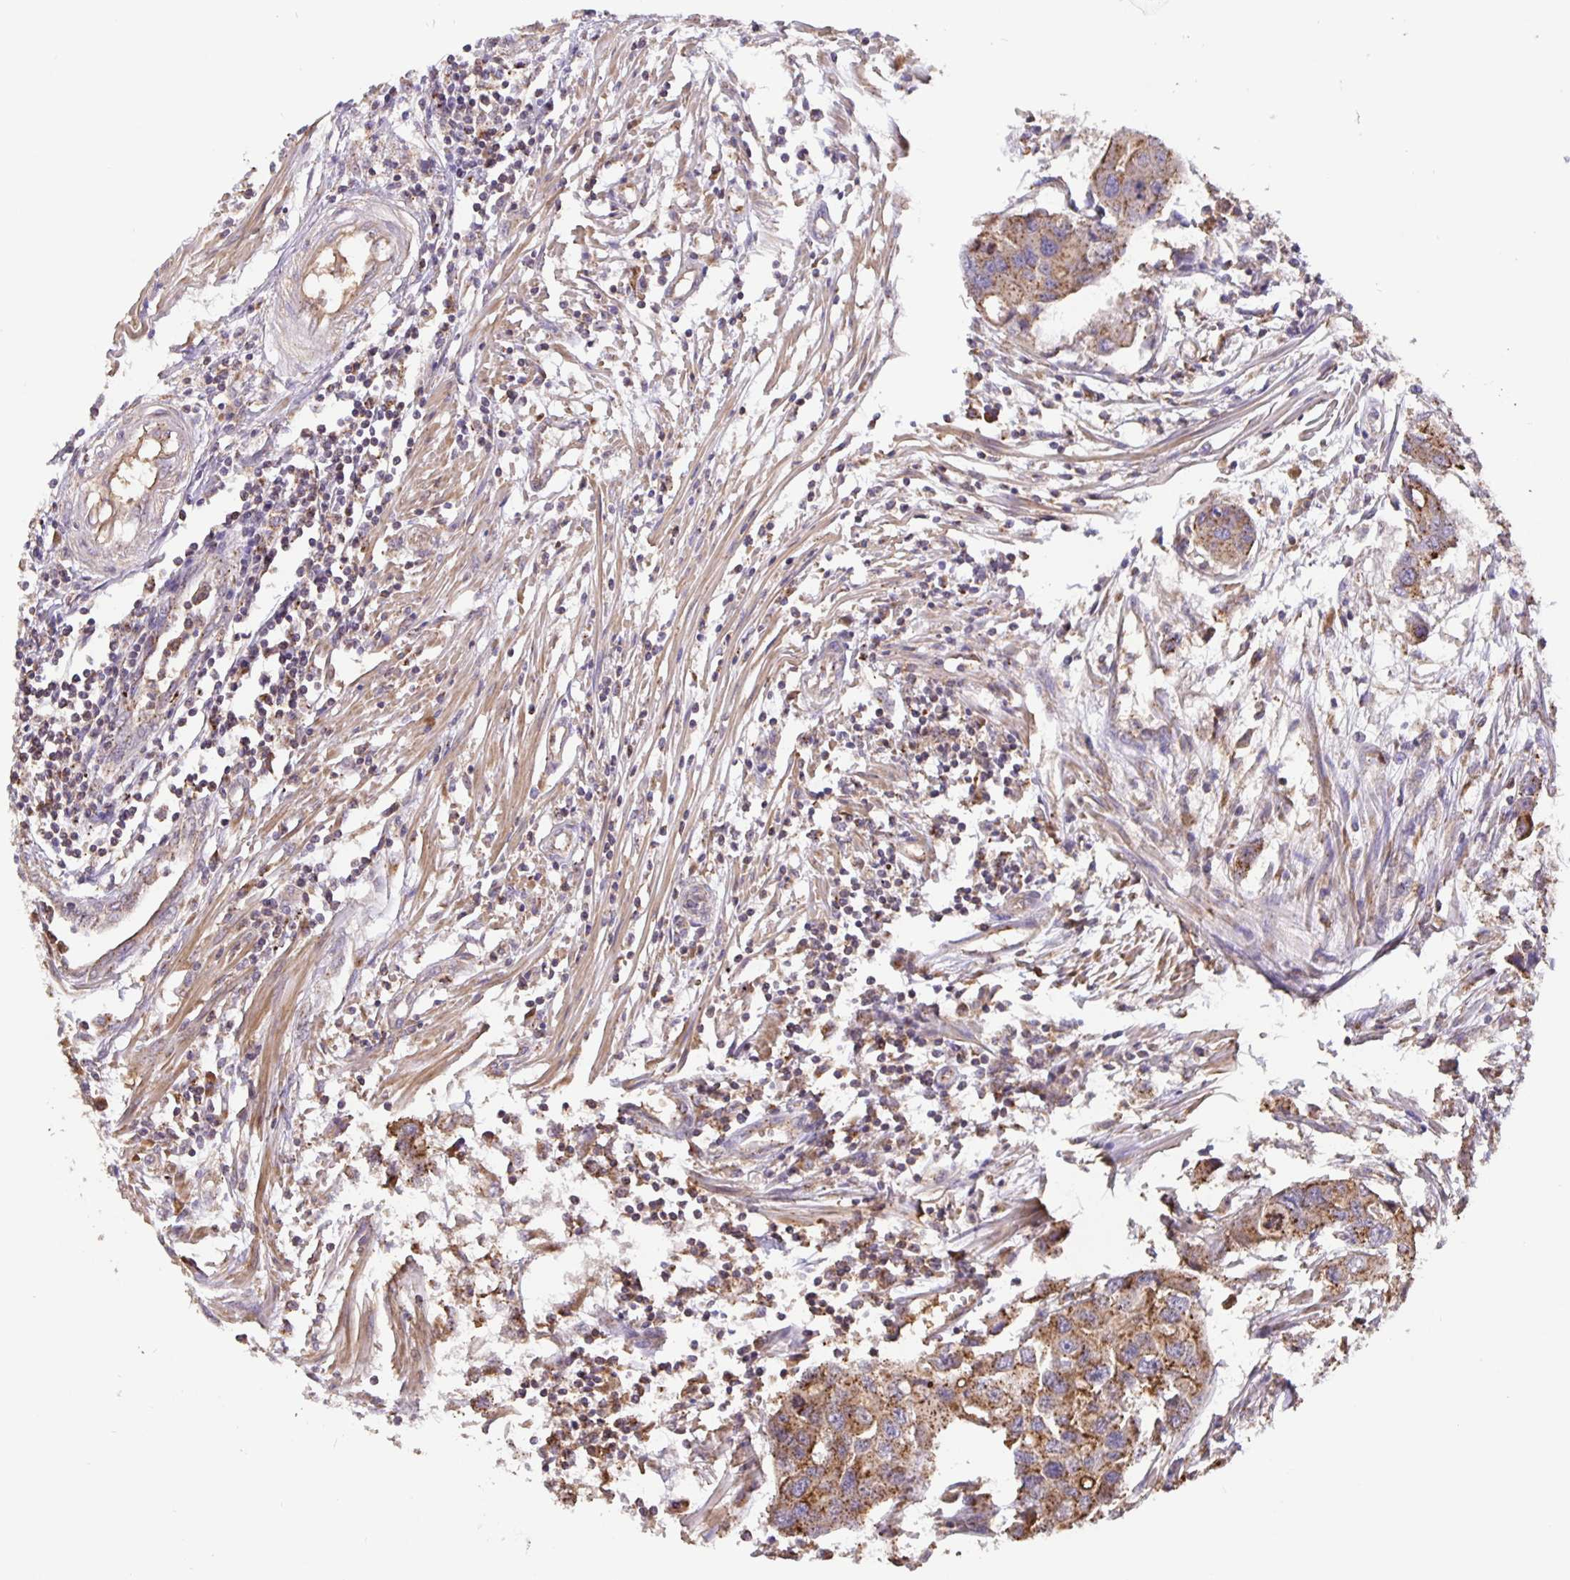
{"staining": {"intensity": "moderate", "quantity": ">75%", "location": "cytoplasmic/membranous"}, "tissue": "colorectal cancer", "cell_type": "Tumor cells", "image_type": "cancer", "snomed": [{"axis": "morphology", "description": "Adenocarcinoma, NOS"}, {"axis": "topography", "description": "Colon"}], "caption": "IHC of colorectal cancer shows medium levels of moderate cytoplasmic/membranous expression in approximately >75% of tumor cells.", "gene": "TMEM71", "patient": {"sex": "male", "age": 77}}